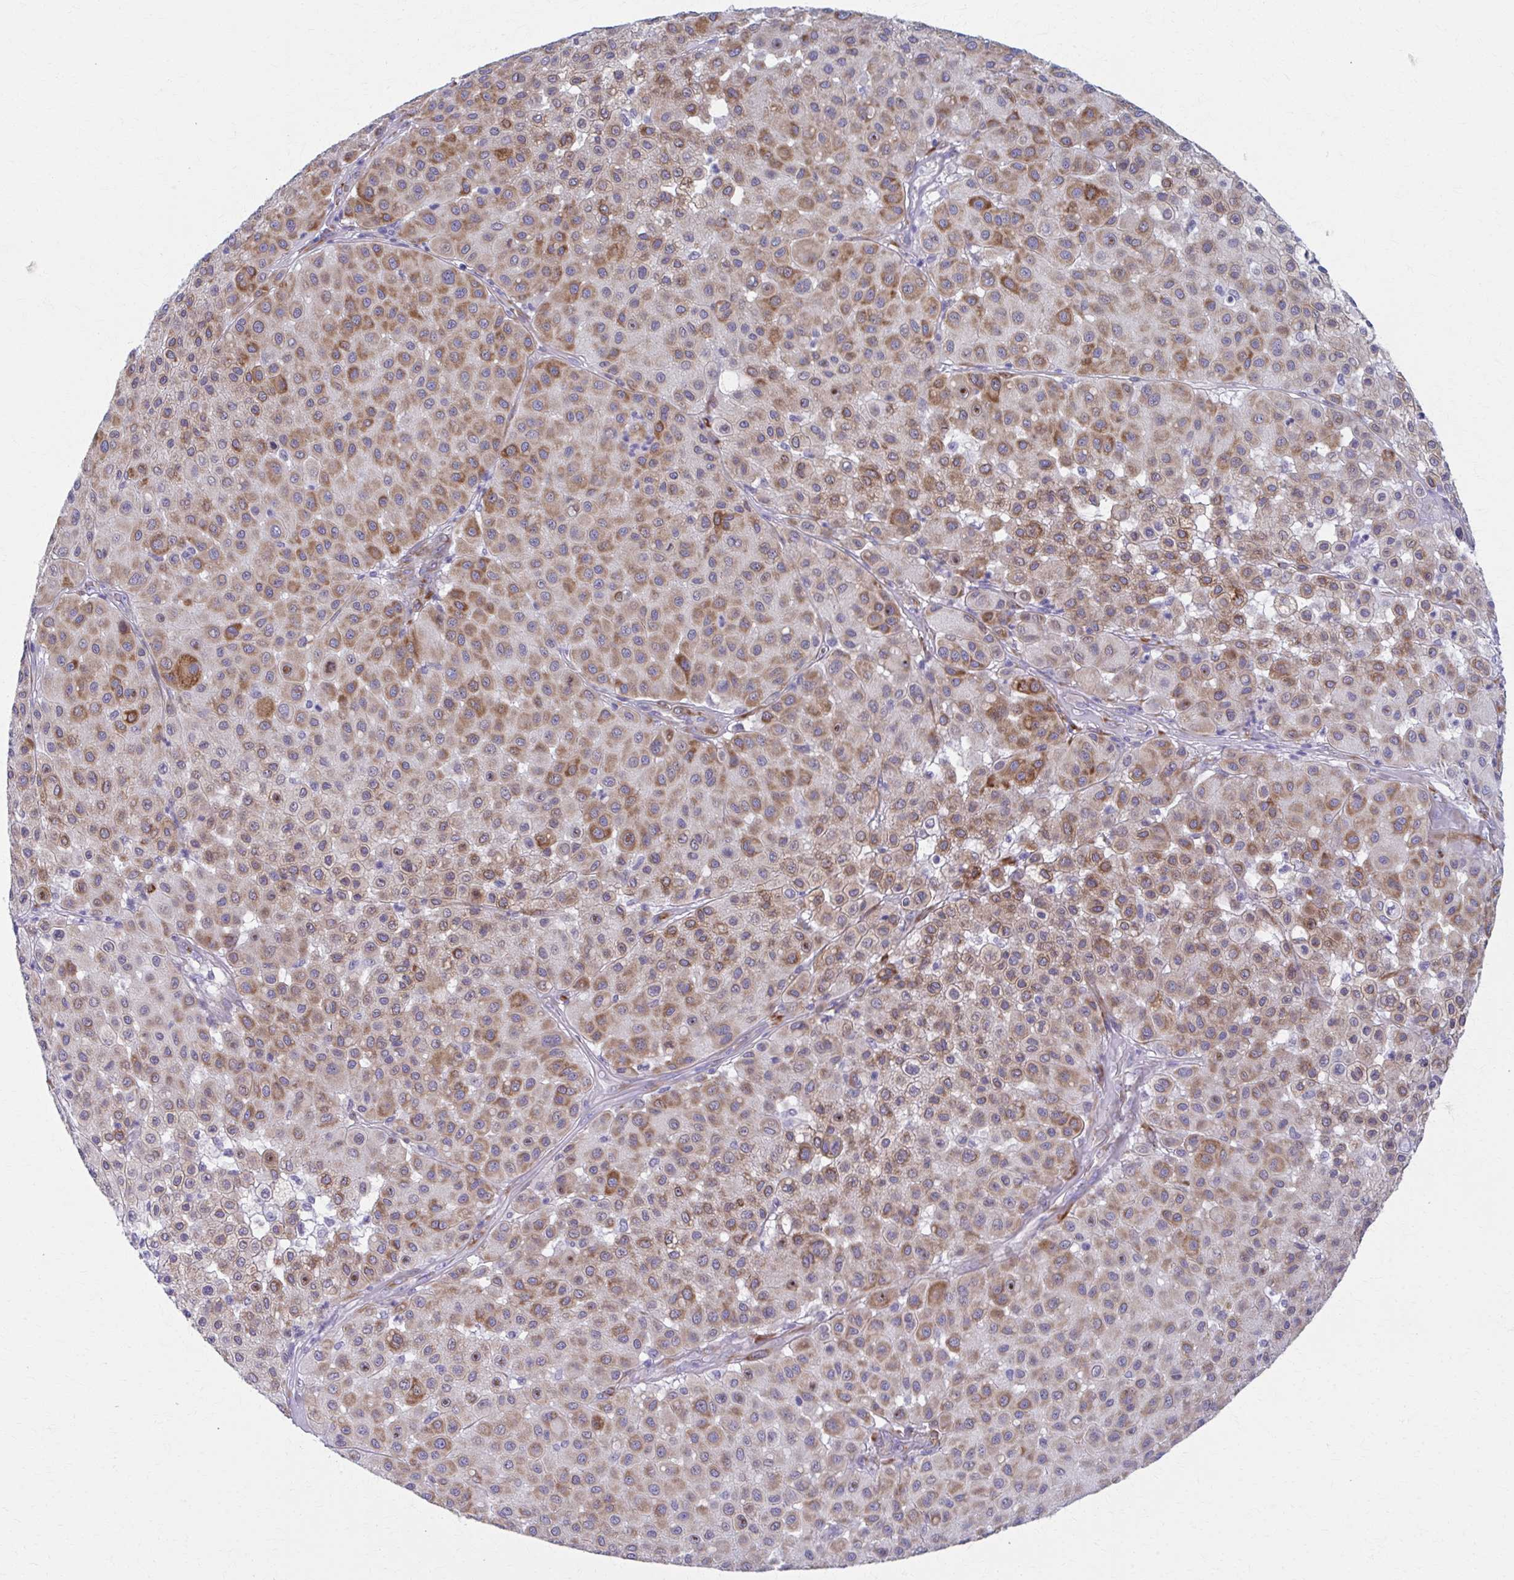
{"staining": {"intensity": "moderate", "quantity": ">75%", "location": "cytoplasmic/membranous"}, "tissue": "melanoma", "cell_type": "Tumor cells", "image_type": "cancer", "snomed": [{"axis": "morphology", "description": "Malignant melanoma, Metastatic site"}, {"axis": "topography", "description": "Smooth muscle"}], "caption": "High-power microscopy captured an immunohistochemistry (IHC) image of melanoma, revealing moderate cytoplasmic/membranous positivity in approximately >75% of tumor cells.", "gene": "SPATS2L", "patient": {"sex": "male", "age": 41}}